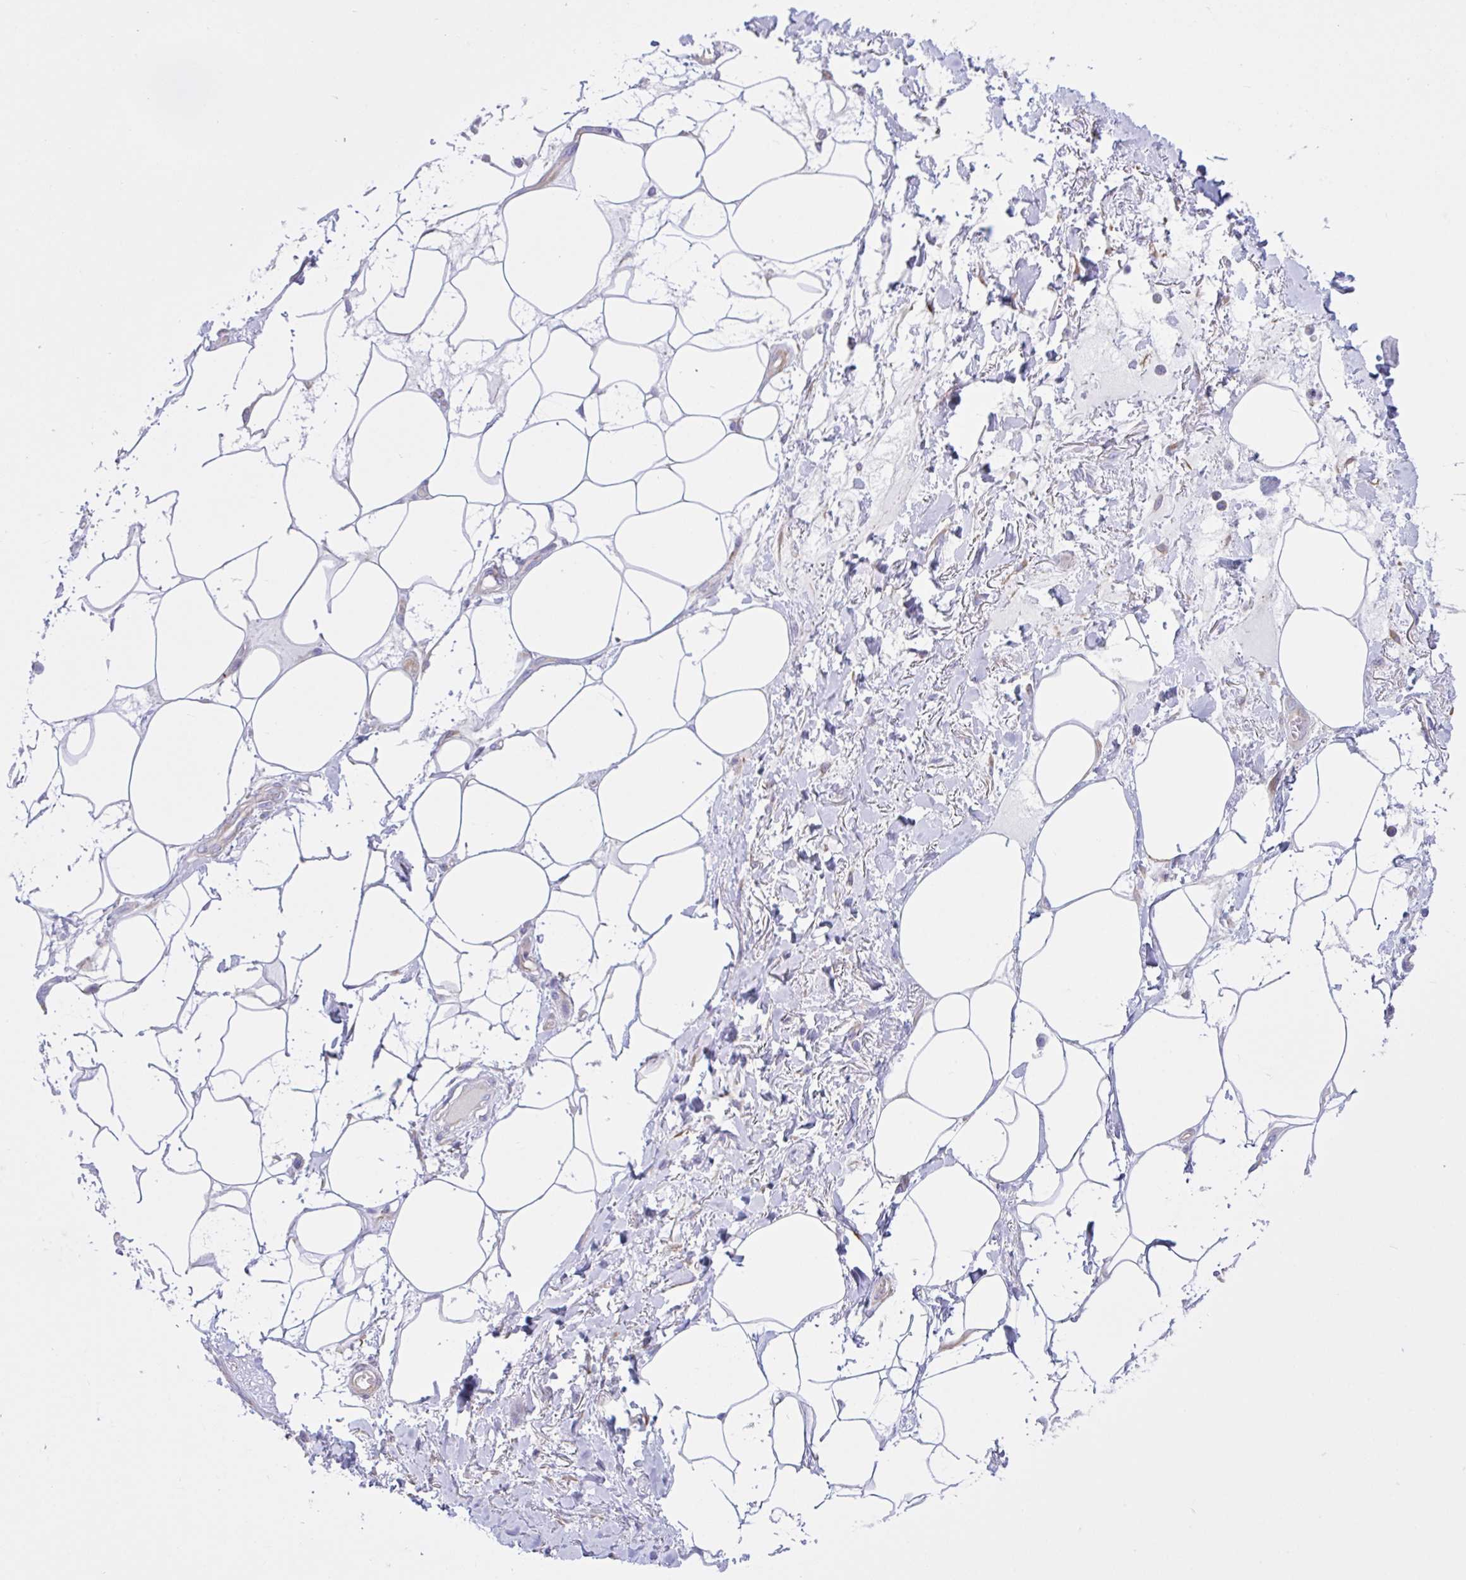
{"staining": {"intensity": "negative", "quantity": "none", "location": "none"}, "tissue": "adipose tissue", "cell_type": "Adipocytes", "image_type": "normal", "snomed": [{"axis": "morphology", "description": "Normal tissue, NOS"}, {"axis": "topography", "description": "Vagina"}, {"axis": "topography", "description": "Peripheral nerve tissue"}], "caption": "Adipocytes show no significant staining in benign adipose tissue. Nuclei are stained in blue.", "gene": "OR51M1", "patient": {"sex": "female", "age": 71}}